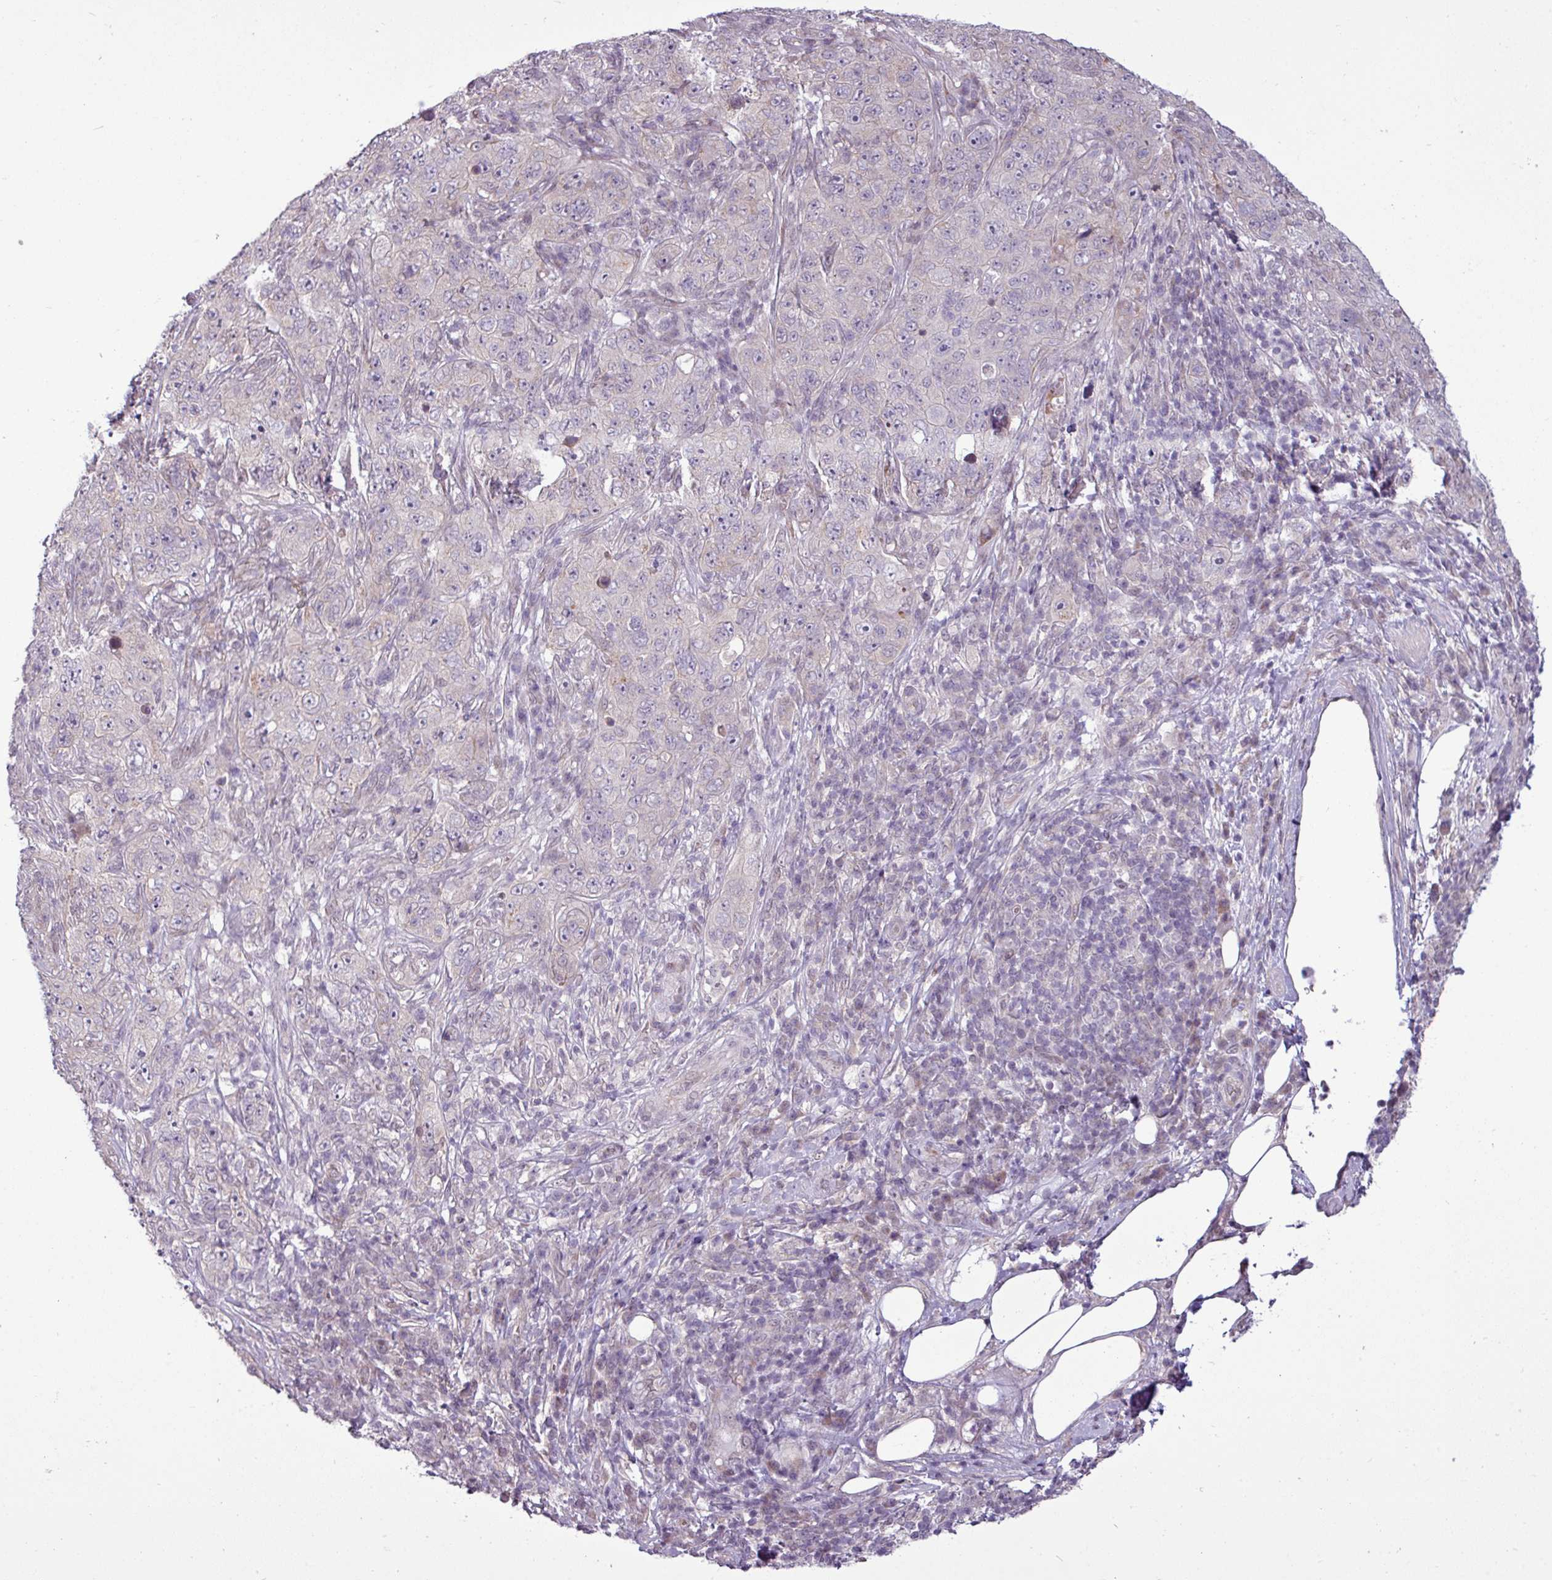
{"staining": {"intensity": "negative", "quantity": "none", "location": "none"}, "tissue": "pancreatic cancer", "cell_type": "Tumor cells", "image_type": "cancer", "snomed": [{"axis": "morphology", "description": "Adenocarcinoma, NOS"}, {"axis": "topography", "description": "Pancreas"}], "caption": "A histopathology image of human adenocarcinoma (pancreatic) is negative for staining in tumor cells. (Immunohistochemistry (ihc), brightfield microscopy, high magnification).", "gene": "GPT2", "patient": {"sex": "male", "age": 68}}